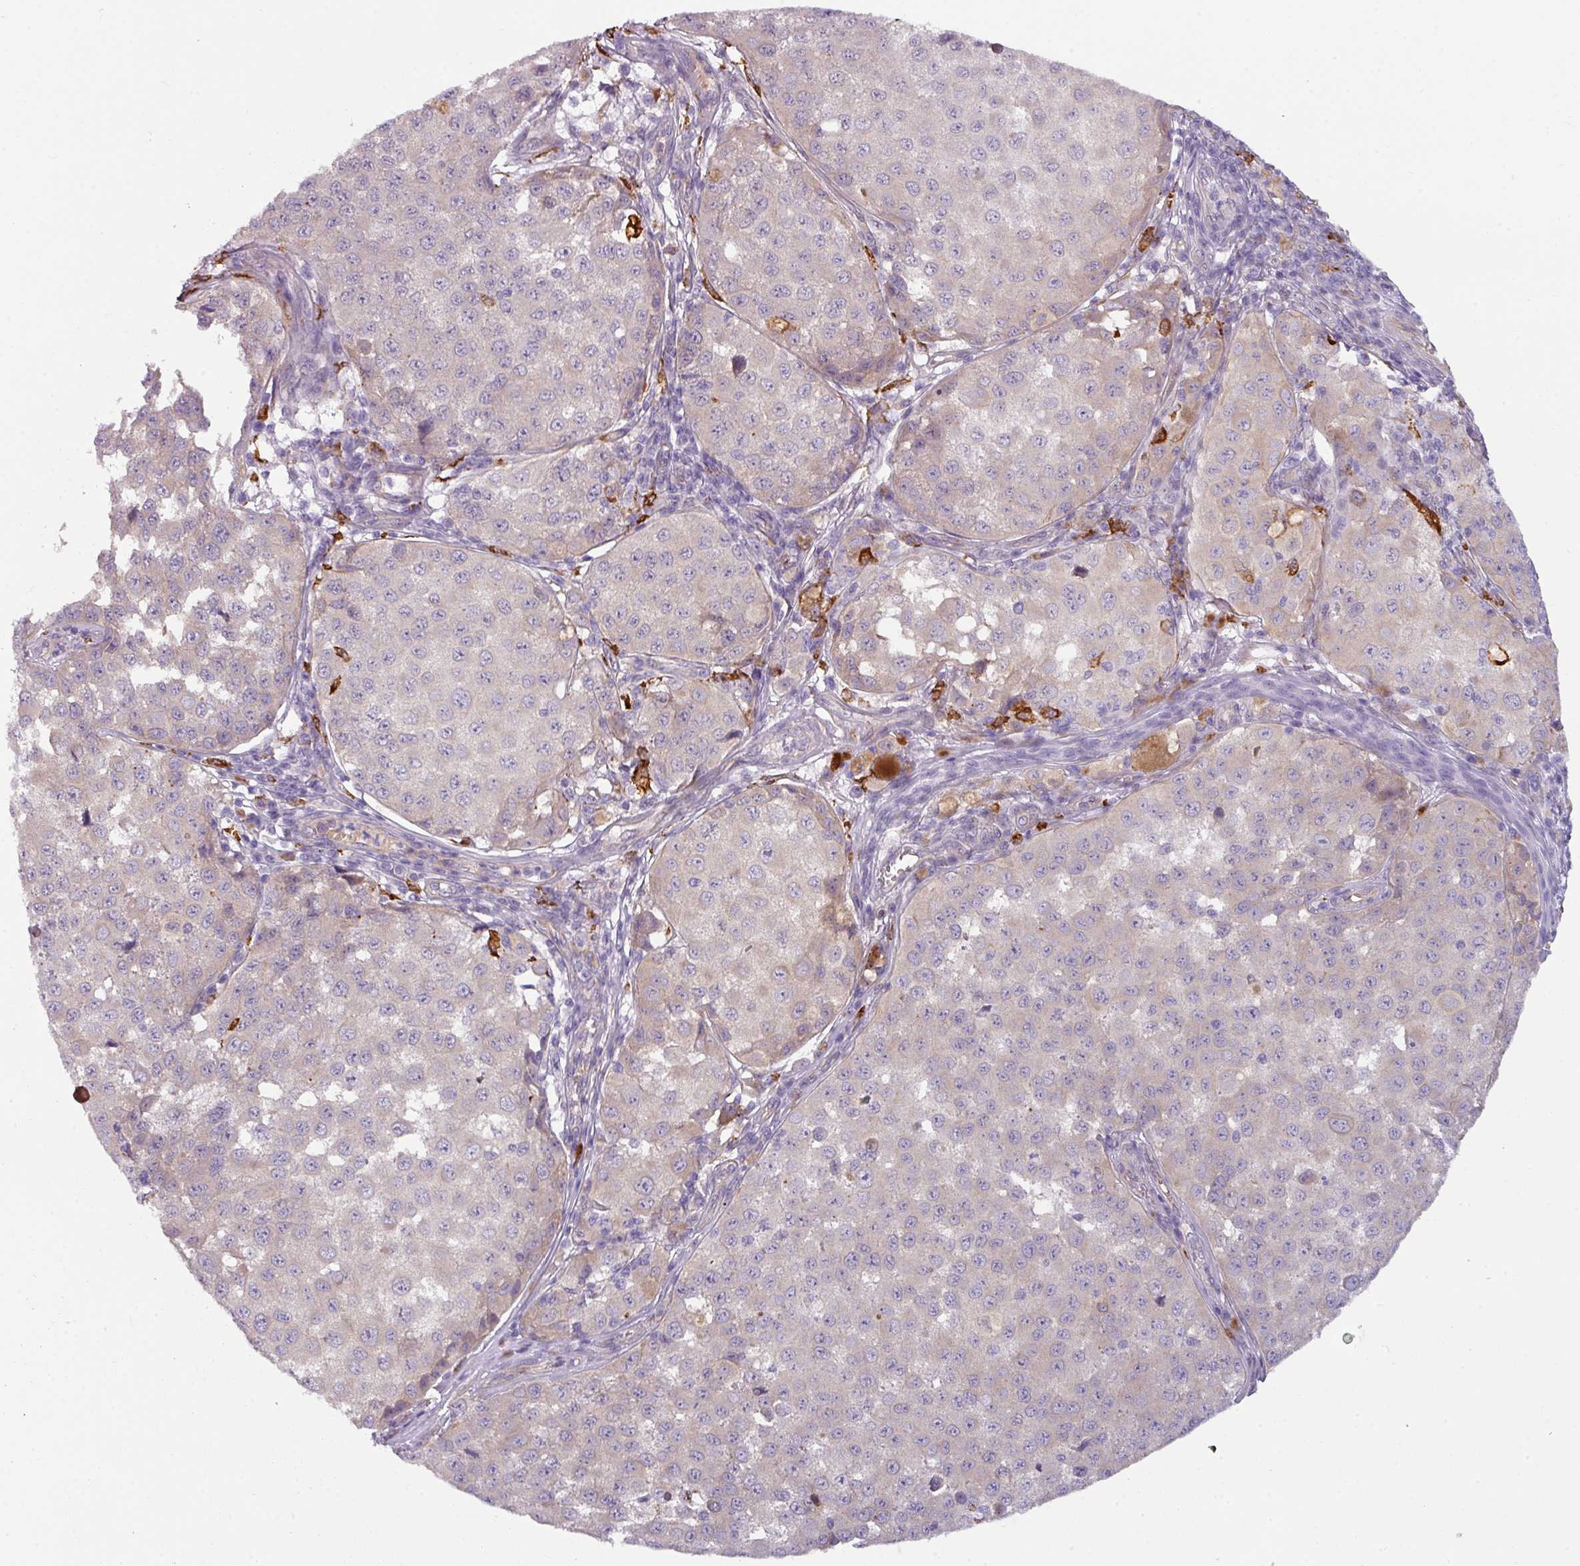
{"staining": {"intensity": "weak", "quantity": "<25%", "location": "cytoplasmic/membranous"}, "tissue": "melanoma", "cell_type": "Tumor cells", "image_type": "cancer", "snomed": [{"axis": "morphology", "description": "Malignant melanoma, NOS"}, {"axis": "topography", "description": "Skin"}], "caption": "An immunohistochemistry photomicrograph of melanoma is shown. There is no staining in tumor cells of melanoma.", "gene": "BUD23", "patient": {"sex": "male", "age": 64}}